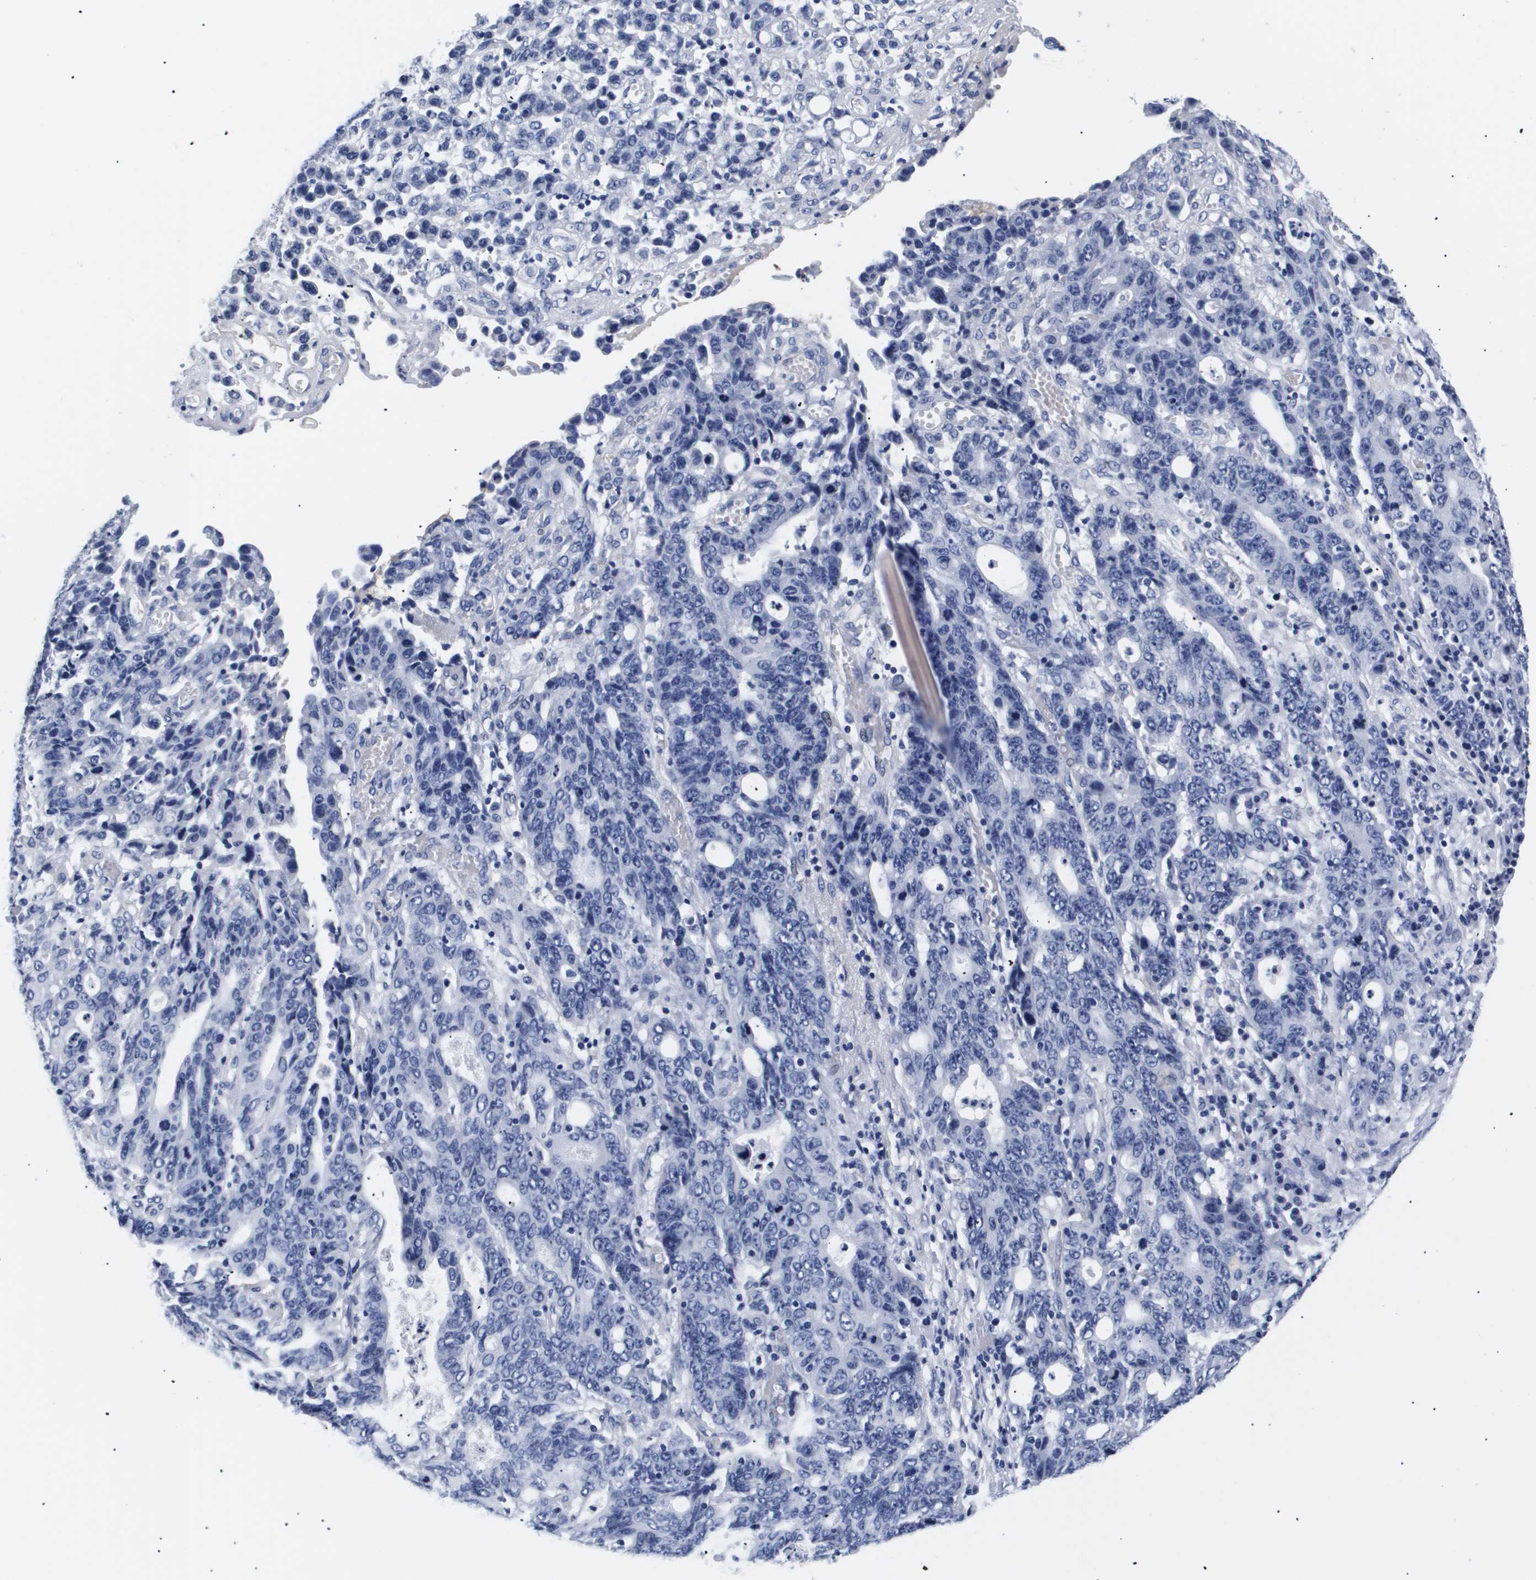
{"staining": {"intensity": "negative", "quantity": "none", "location": "none"}, "tissue": "stomach cancer", "cell_type": "Tumor cells", "image_type": "cancer", "snomed": [{"axis": "morphology", "description": "Adenocarcinoma, NOS"}, {"axis": "topography", "description": "Stomach, upper"}], "caption": "The immunohistochemistry histopathology image has no significant staining in tumor cells of stomach cancer (adenocarcinoma) tissue.", "gene": "ATP6V0A4", "patient": {"sex": "male", "age": 69}}